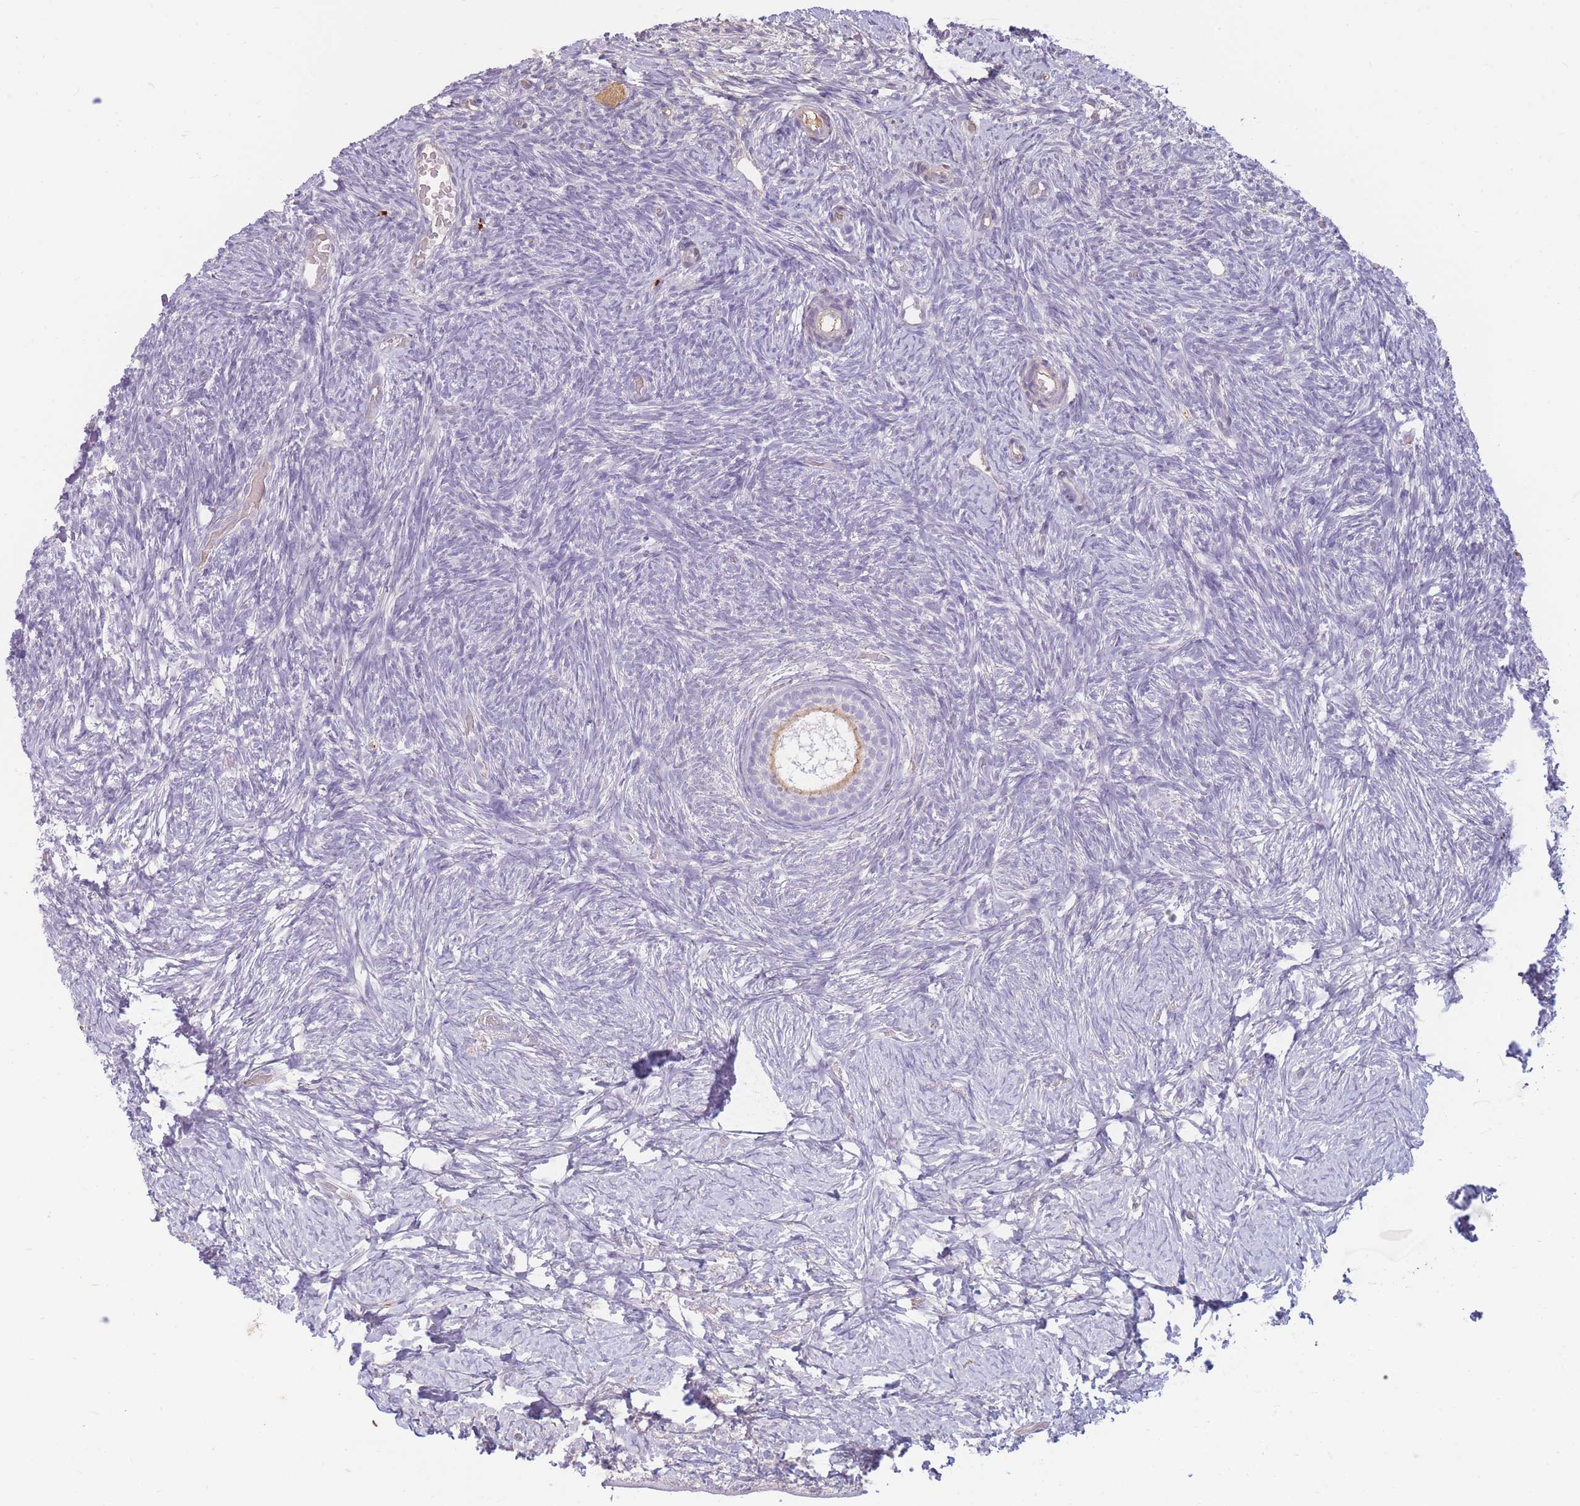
{"staining": {"intensity": "negative", "quantity": "none", "location": "none"}, "tissue": "ovary", "cell_type": "Follicle cells", "image_type": "normal", "snomed": [{"axis": "morphology", "description": "Normal tissue, NOS"}, {"axis": "topography", "description": "Ovary"}], "caption": "This is an IHC histopathology image of unremarkable human ovary. There is no positivity in follicle cells.", "gene": "TPSD1", "patient": {"sex": "female", "age": 39}}